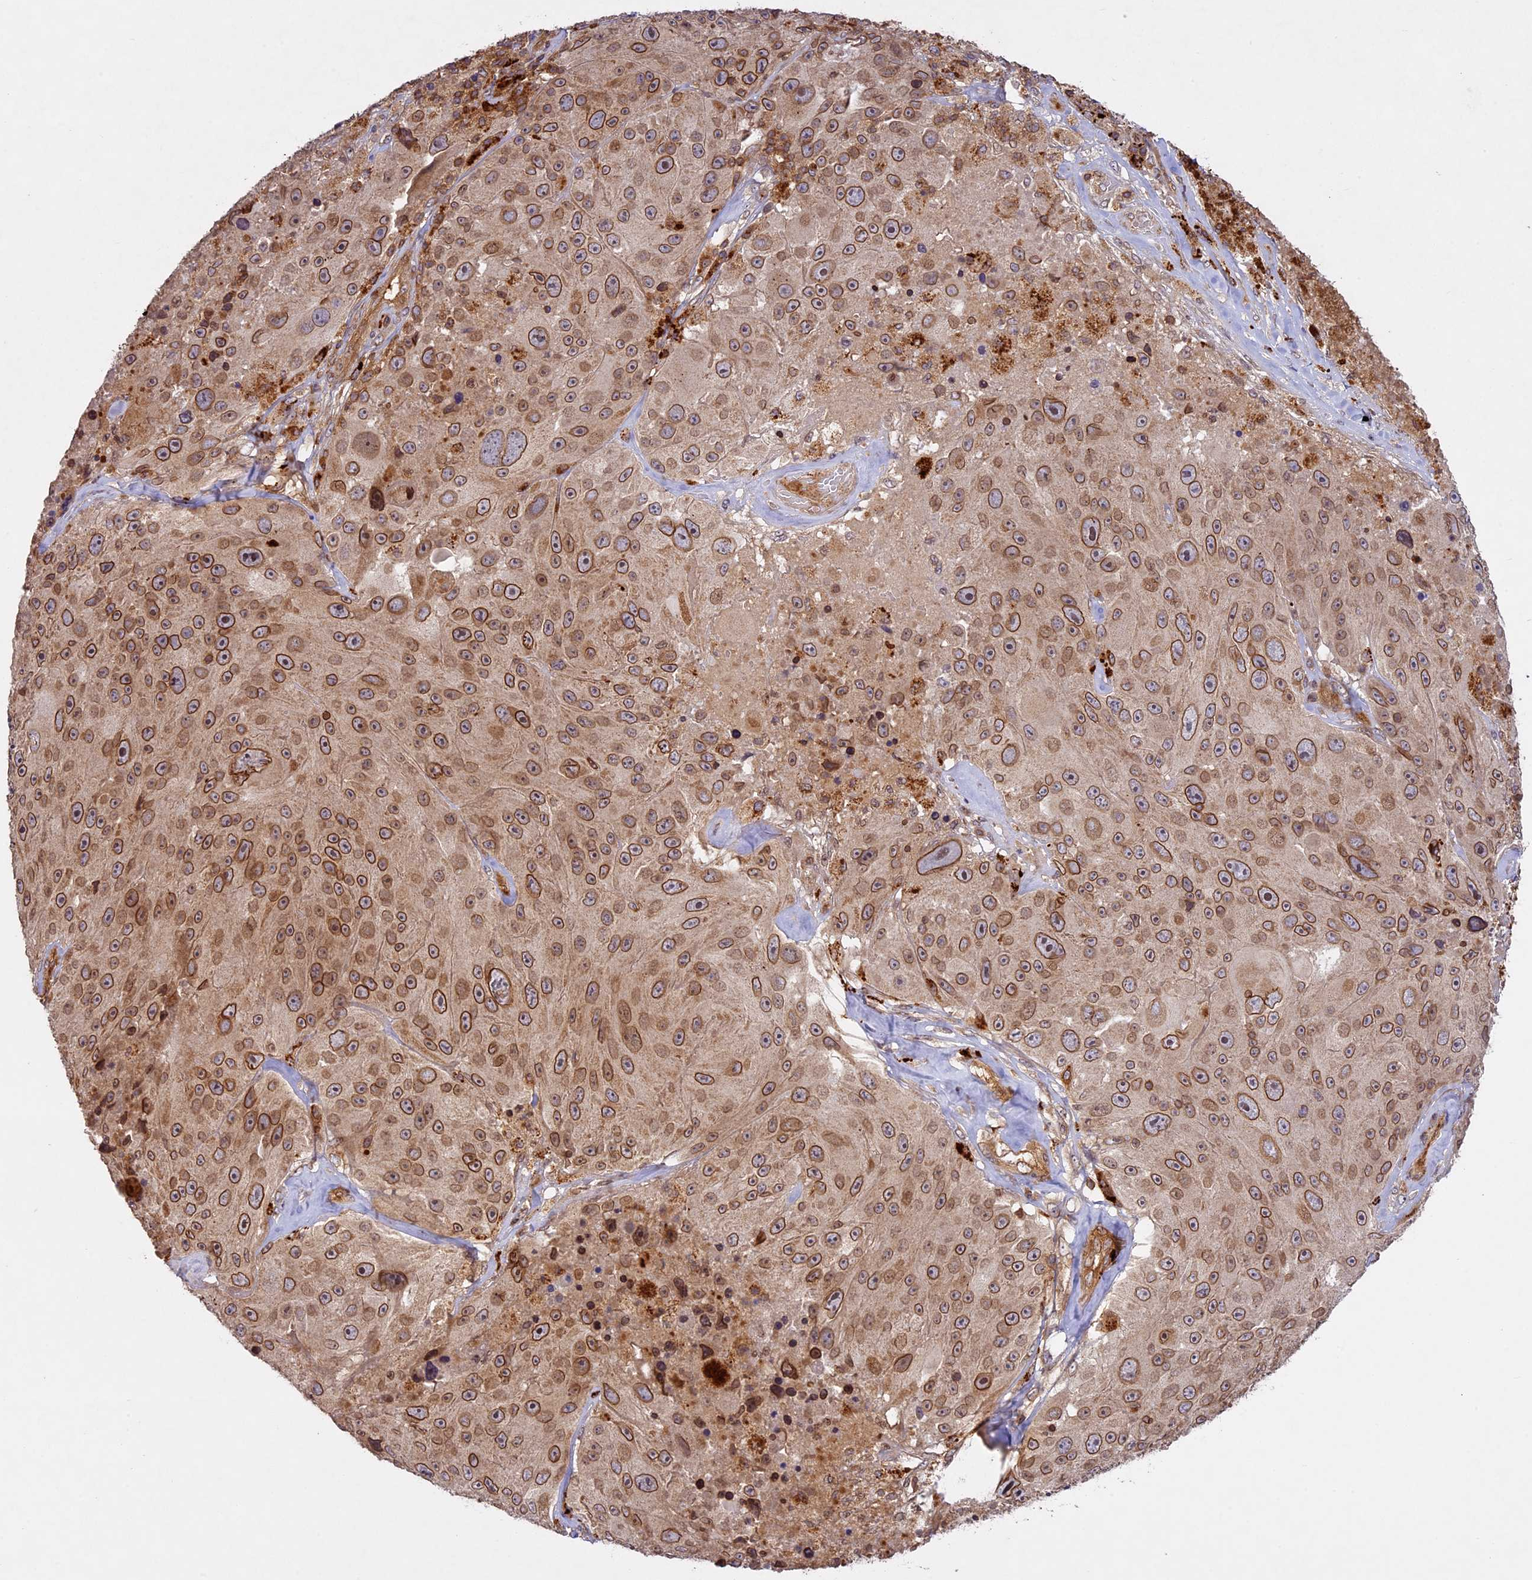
{"staining": {"intensity": "moderate", "quantity": ">75%", "location": "cytoplasmic/membranous,nuclear"}, "tissue": "melanoma", "cell_type": "Tumor cells", "image_type": "cancer", "snomed": [{"axis": "morphology", "description": "Malignant melanoma, Metastatic site"}, {"axis": "topography", "description": "Lymph node"}], "caption": "Tumor cells show moderate cytoplasmic/membranous and nuclear expression in approximately >75% of cells in malignant melanoma (metastatic site). (brown staining indicates protein expression, while blue staining denotes nuclei).", "gene": "DGKH", "patient": {"sex": "male", "age": 62}}